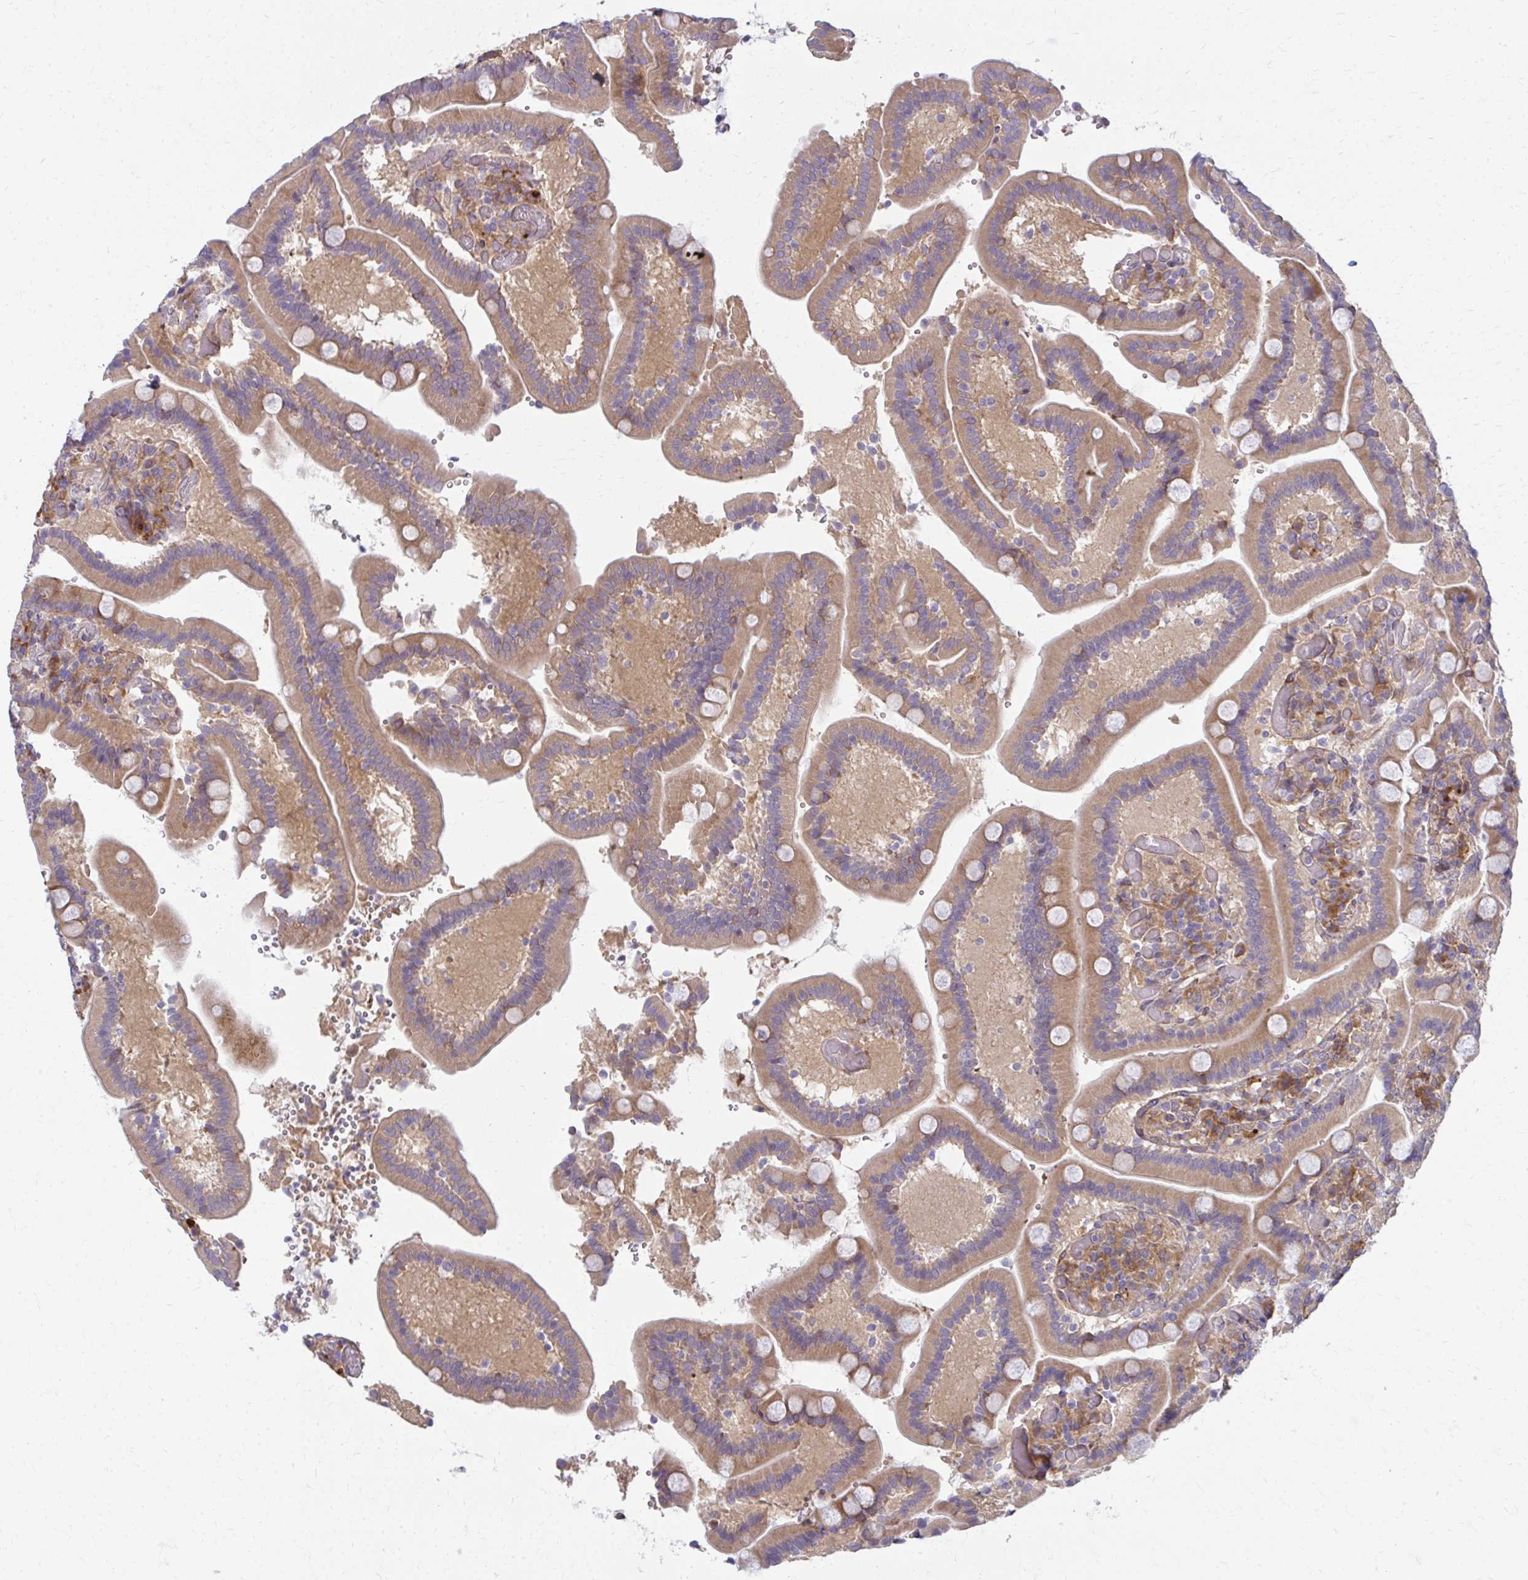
{"staining": {"intensity": "moderate", "quantity": ">75%", "location": "cytoplasmic/membranous"}, "tissue": "duodenum", "cell_type": "Glandular cells", "image_type": "normal", "snomed": [{"axis": "morphology", "description": "Normal tissue, NOS"}, {"axis": "topography", "description": "Duodenum"}], "caption": "Benign duodenum exhibits moderate cytoplasmic/membranous expression in about >75% of glandular cells, visualized by immunohistochemistry. The staining was performed using DAB (3,3'-diaminobenzidine) to visualize the protein expression in brown, while the nuclei were stained in blue with hematoxylin (Magnification: 20x).", "gene": "CEMP1", "patient": {"sex": "female", "age": 62}}